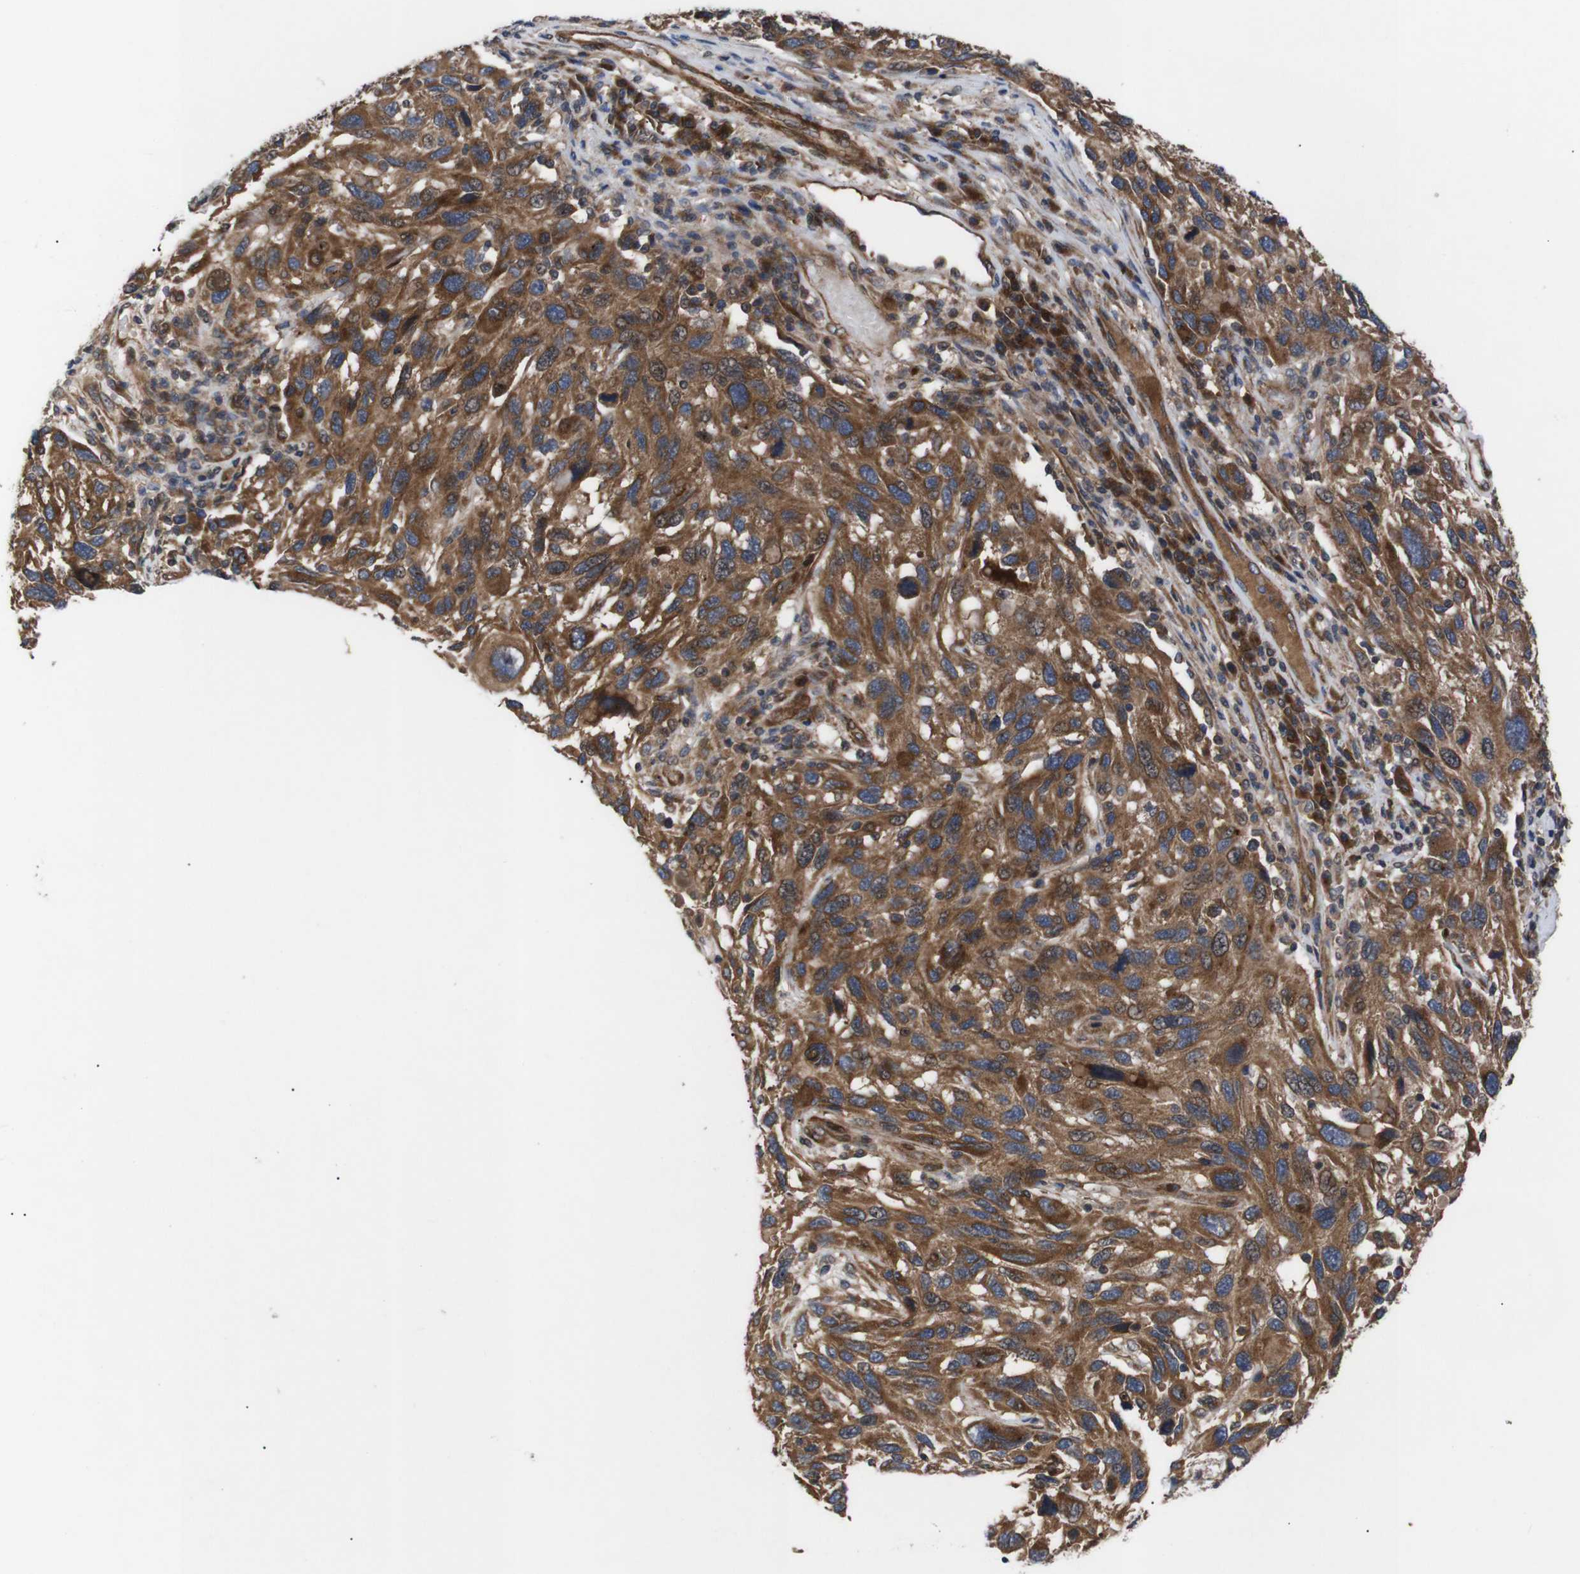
{"staining": {"intensity": "moderate", "quantity": ">75%", "location": "cytoplasmic/membranous"}, "tissue": "melanoma", "cell_type": "Tumor cells", "image_type": "cancer", "snomed": [{"axis": "morphology", "description": "Malignant melanoma, NOS"}, {"axis": "topography", "description": "Skin"}], "caption": "IHC histopathology image of neoplastic tissue: human malignant melanoma stained using immunohistochemistry displays medium levels of moderate protein expression localized specifically in the cytoplasmic/membranous of tumor cells, appearing as a cytoplasmic/membranous brown color.", "gene": "PAWR", "patient": {"sex": "male", "age": 53}}